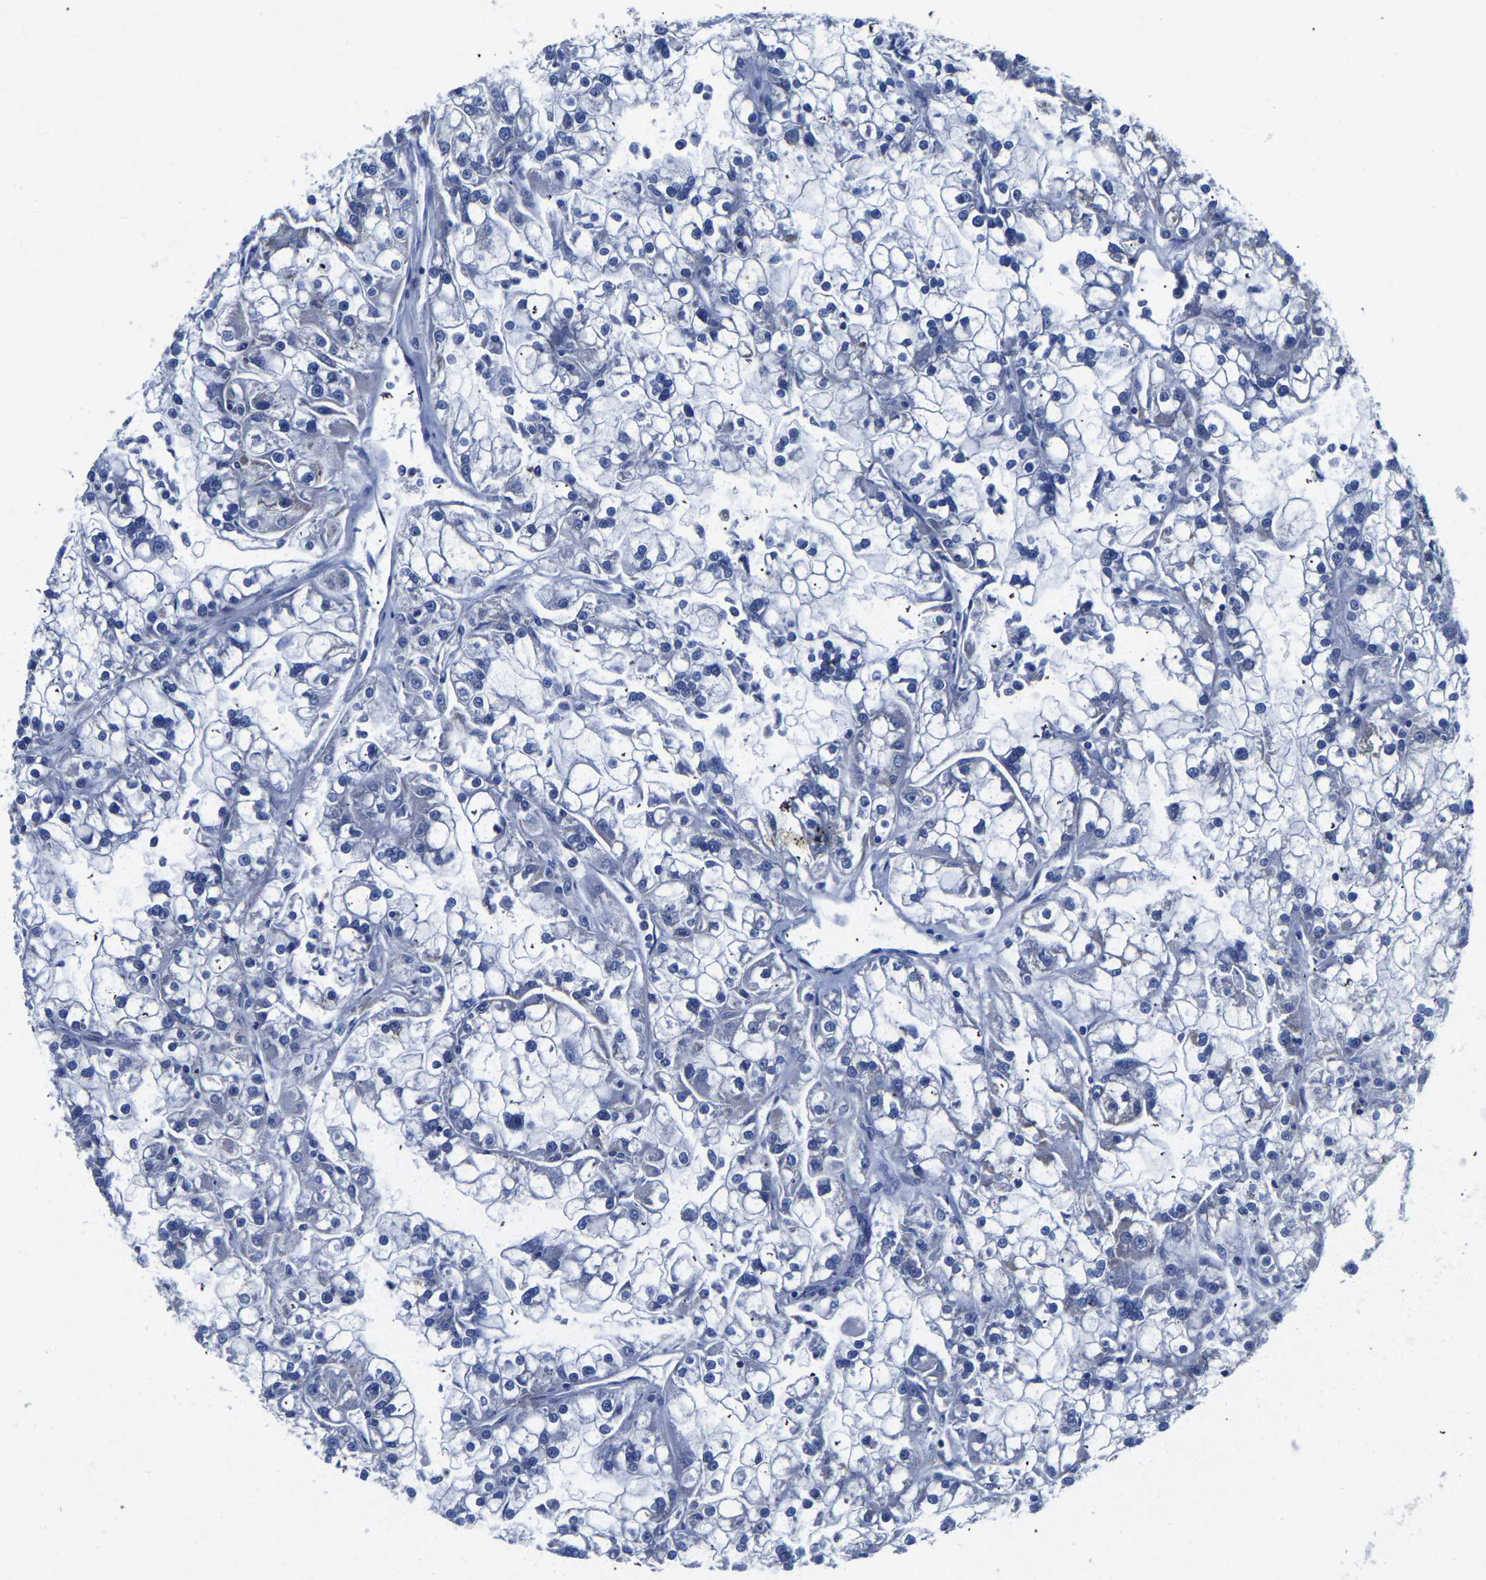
{"staining": {"intensity": "negative", "quantity": "none", "location": "none"}, "tissue": "renal cancer", "cell_type": "Tumor cells", "image_type": "cancer", "snomed": [{"axis": "morphology", "description": "Adenocarcinoma, NOS"}, {"axis": "topography", "description": "Kidney"}], "caption": "Tumor cells show no significant expression in adenocarcinoma (renal).", "gene": "FGD5", "patient": {"sex": "female", "age": 52}}